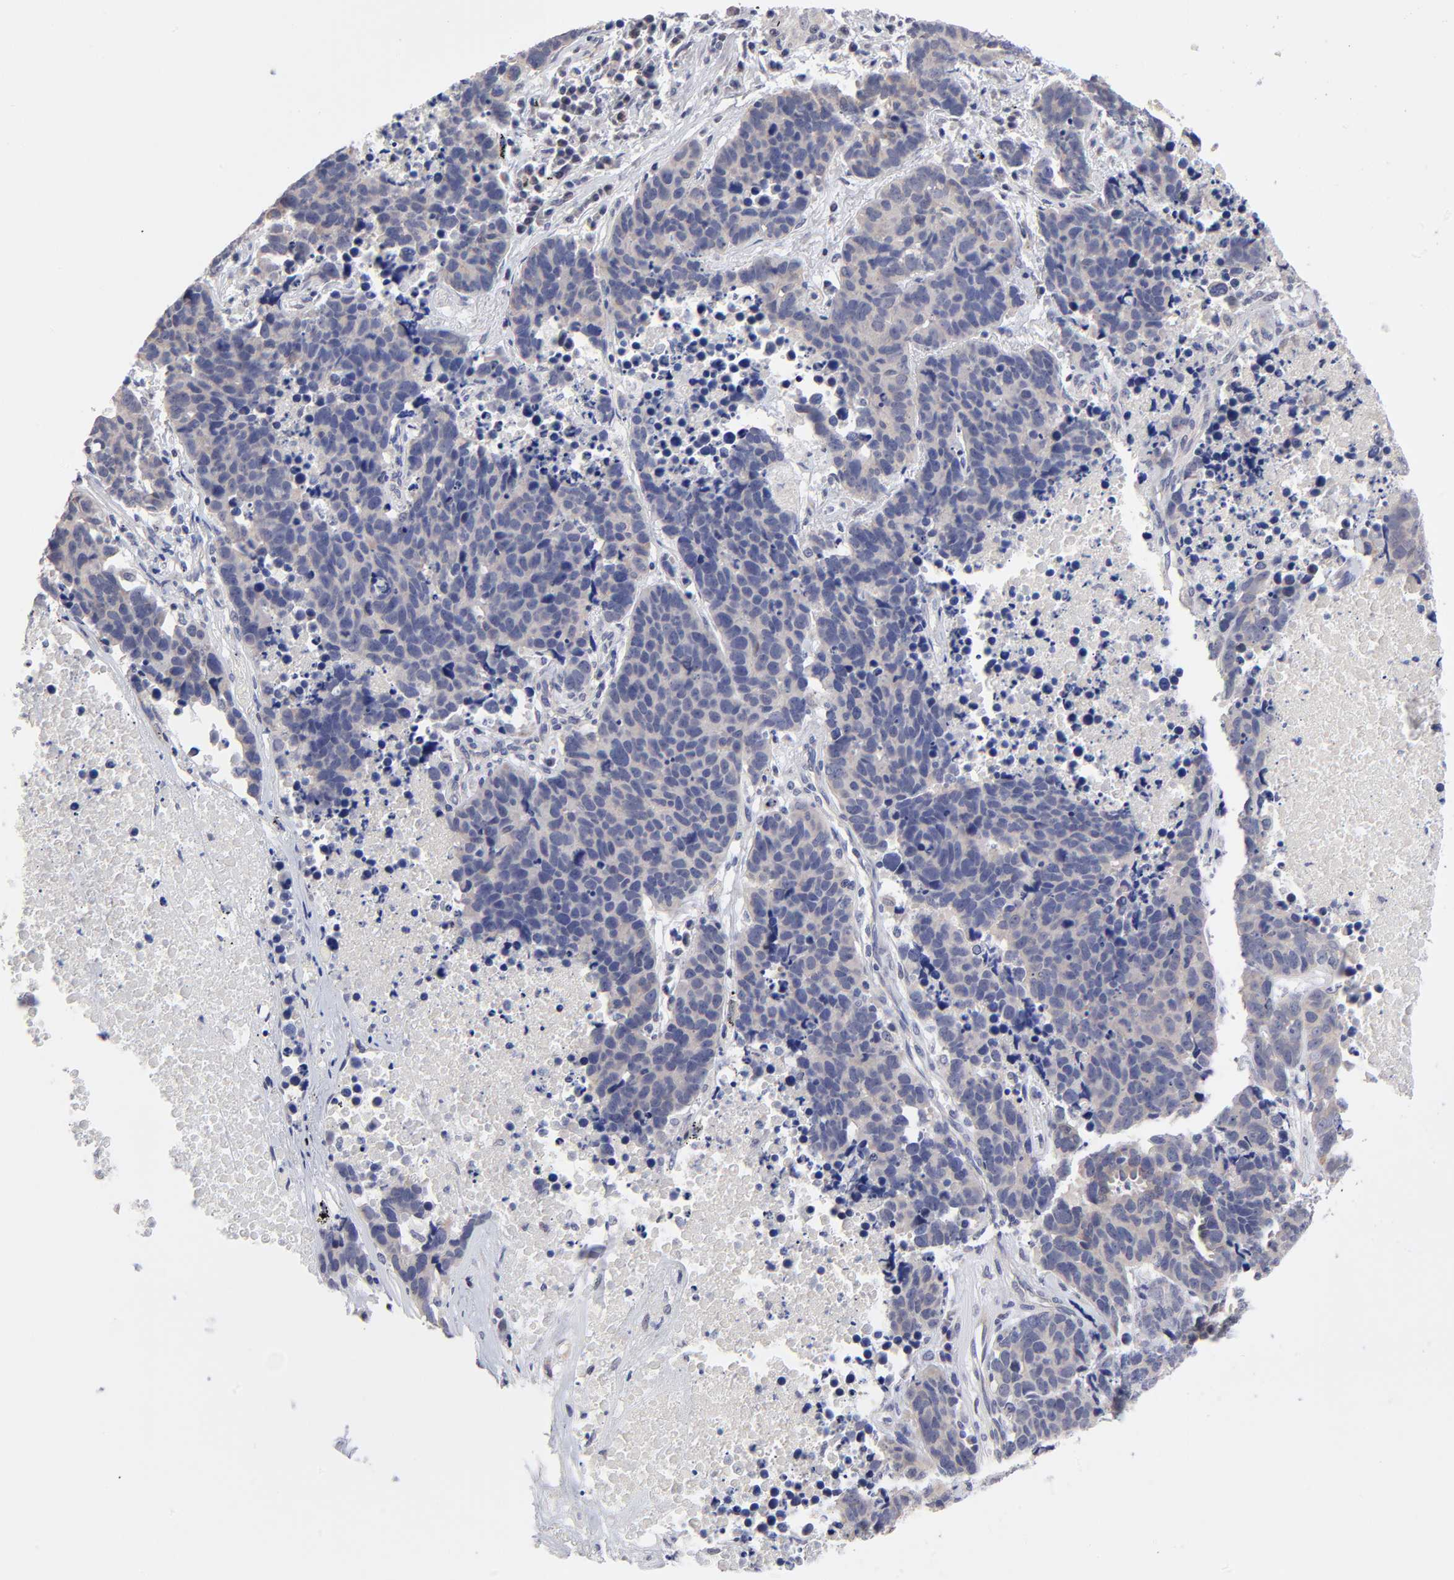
{"staining": {"intensity": "negative", "quantity": "none", "location": "none"}, "tissue": "lung cancer", "cell_type": "Tumor cells", "image_type": "cancer", "snomed": [{"axis": "morphology", "description": "Carcinoid, malignant, NOS"}, {"axis": "topography", "description": "Lung"}], "caption": "There is no significant positivity in tumor cells of lung cancer (carcinoid (malignant)). (DAB immunohistochemistry visualized using brightfield microscopy, high magnification).", "gene": "FBXO8", "patient": {"sex": "male", "age": 60}}